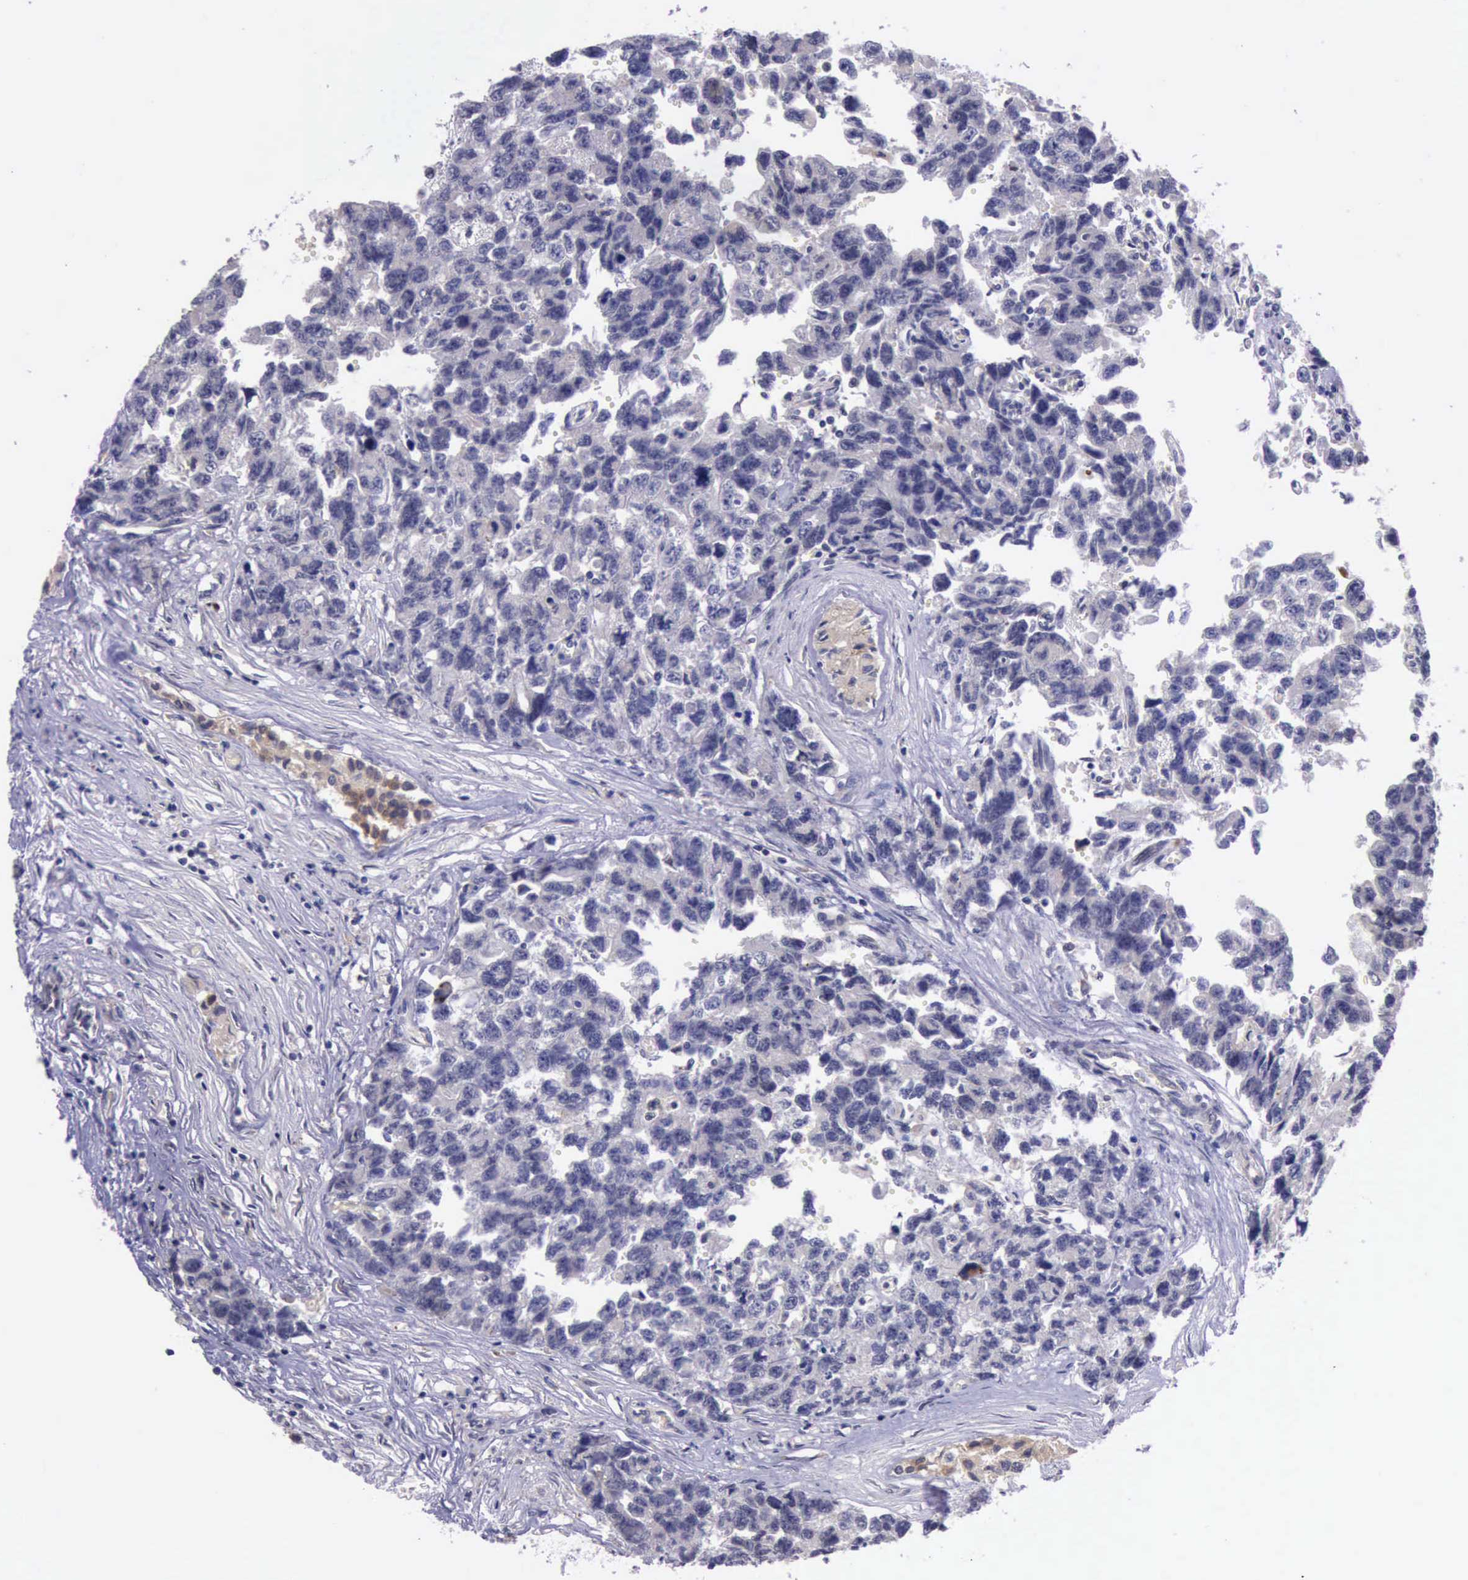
{"staining": {"intensity": "negative", "quantity": "none", "location": "none"}, "tissue": "testis cancer", "cell_type": "Tumor cells", "image_type": "cancer", "snomed": [{"axis": "morphology", "description": "Carcinoma, Embryonal, NOS"}, {"axis": "topography", "description": "Testis"}], "caption": "A high-resolution histopathology image shows IHC staining of testis cancer, which demonstrates no significant expression in tumor cells.", "gene": "PLEK2", "patient": {"sex": "male", "age": 31}}